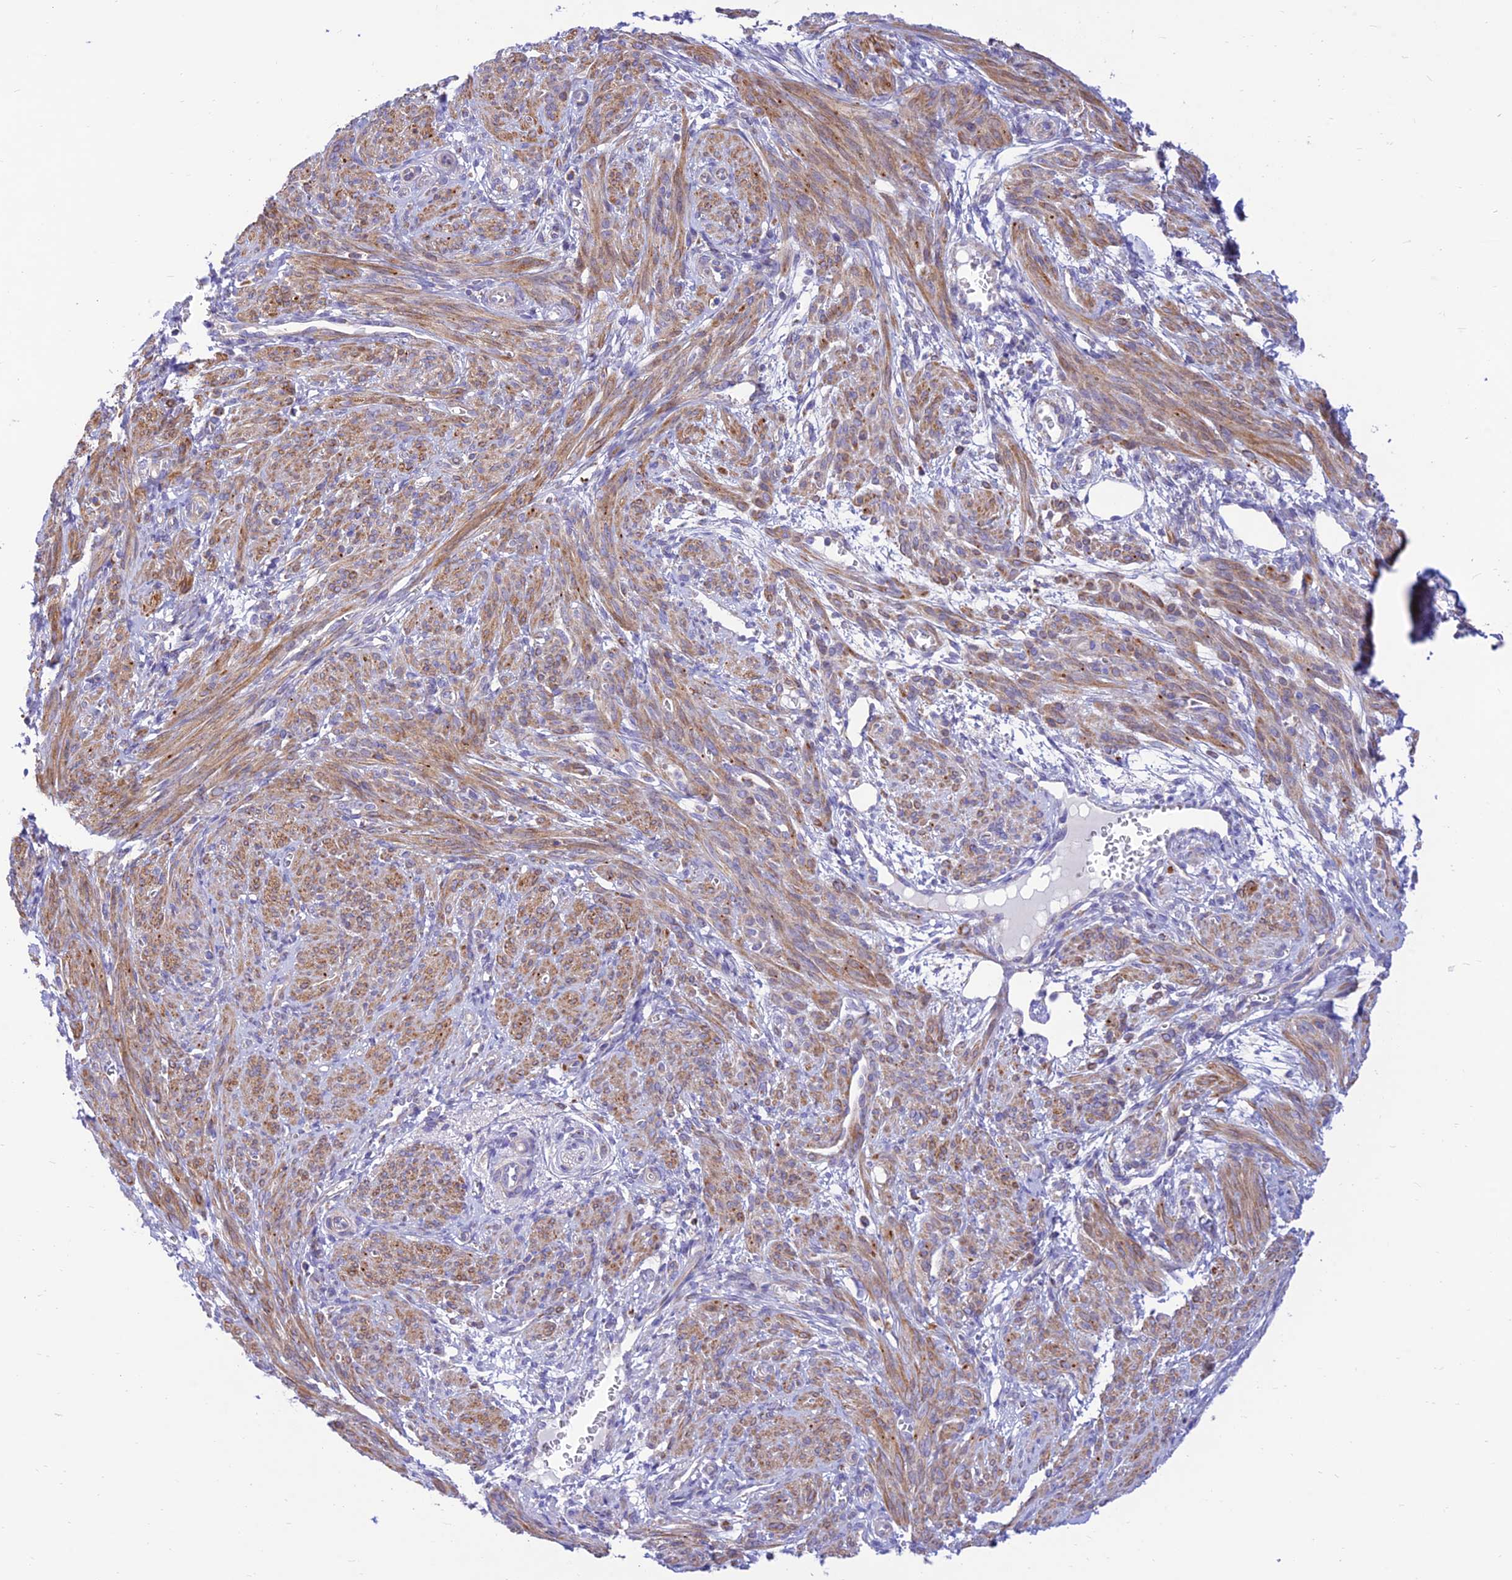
{"staining": {"intensity": "moderate", "quantity": "25%-75%", "location": "cytoplasmic/membranous"}, "tissue": "smooth muscle", "cell_type": "Smooth muscle cells", "image_type": "normal", "snomed": [{"axis": "morphology", "description": "Normal tissue, NOS"}, {"axis": "topography", "description": "Smooth muscle"}], "caption": "Smooth muscle stained with immunohistochemistry (IHC) shows moderate cytoplasmic/membranous positivity in about 25%-75% of smooth muscle cells. (Brightfield microscopy of DAB IHC at high magnification).", "gene": "FAM186B", "patient": {"sex": "female", "age": 39}}